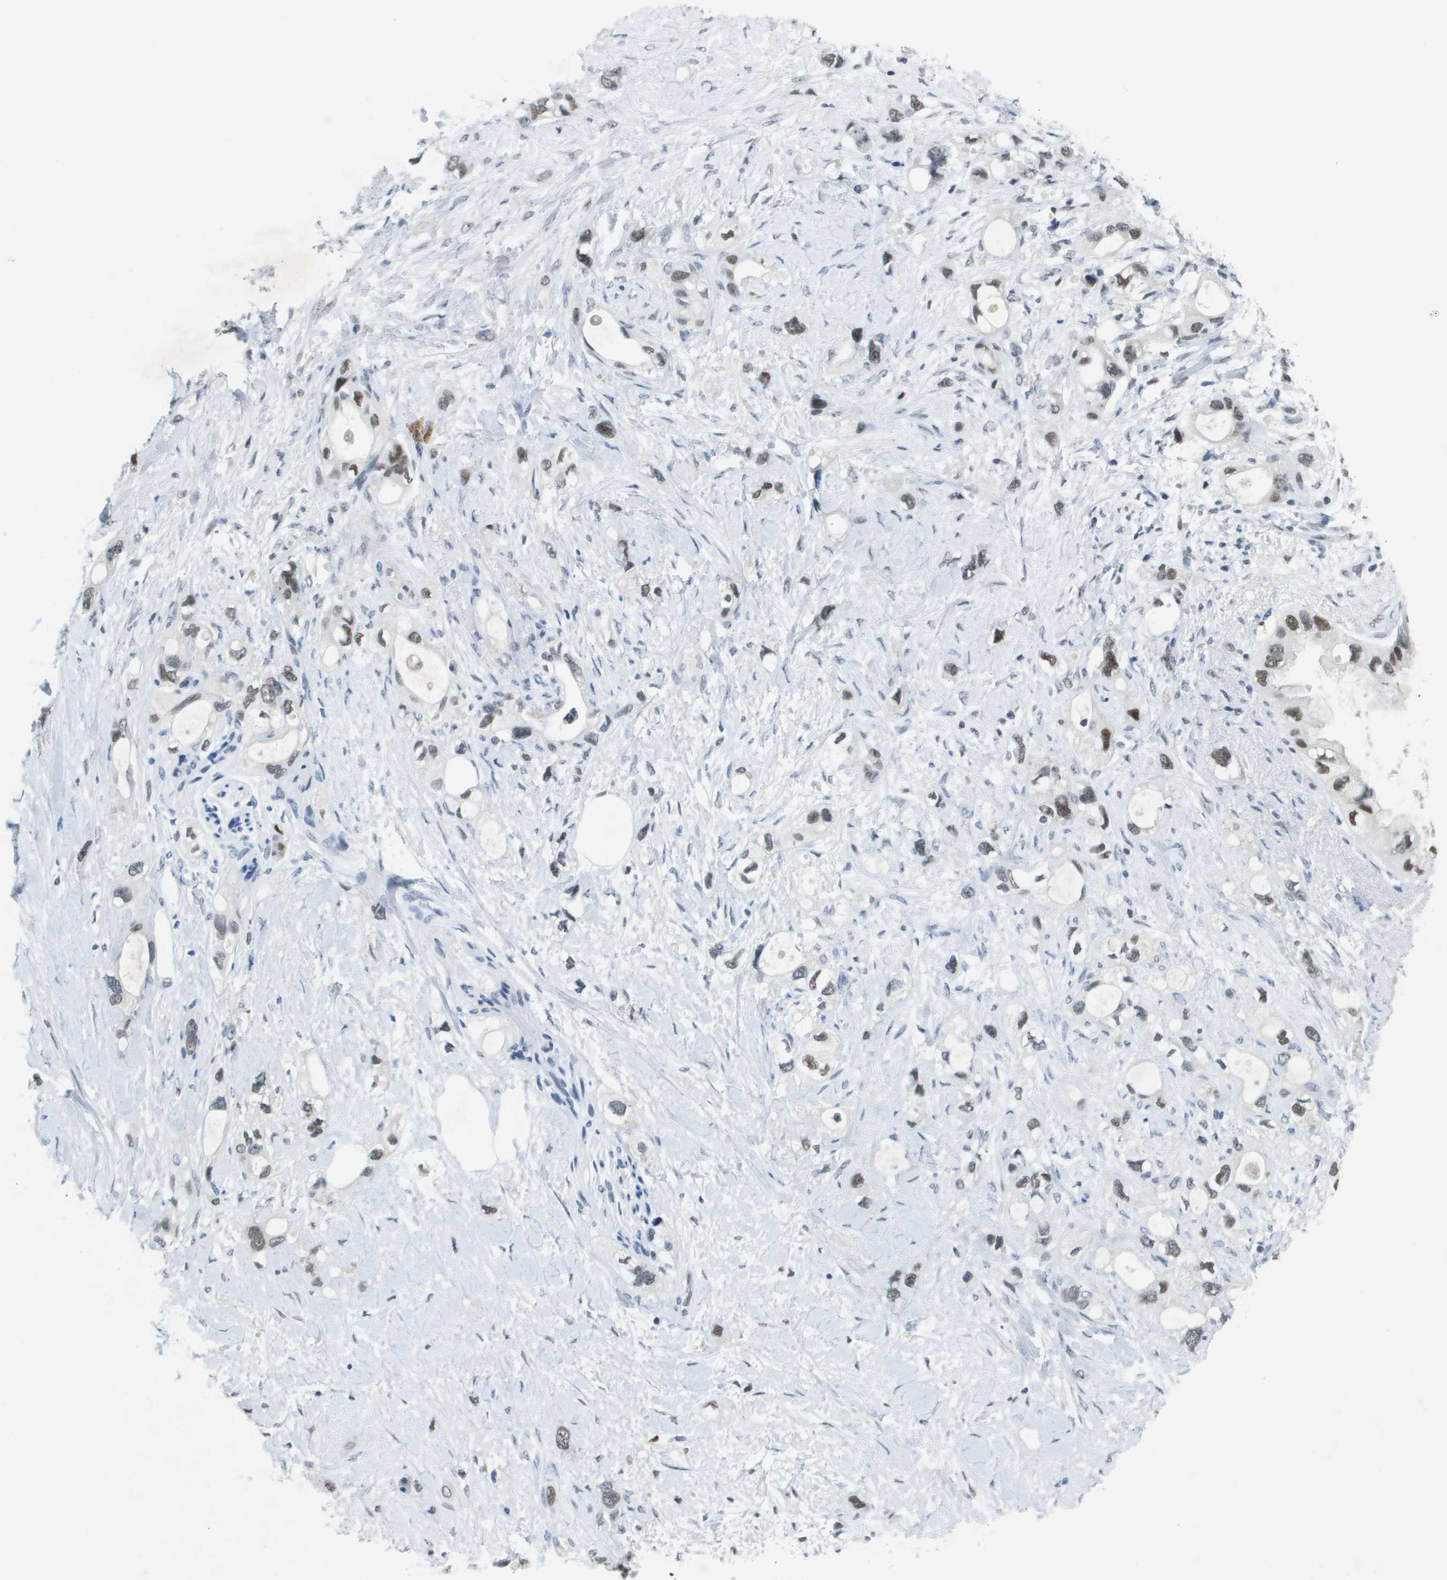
{"staining": {"intensity": "moderate", "quantity": ">75%", "location": "nuclear"}, "tissue": "pancreatic cancer", "cell_type": "Tumor cells", "image_type": "cancer", "snomed": [{"axis": "morphology", "description": "Adenocarcinoma, NOS"}, {"axis": "topography", "description": "Pancreas"}], "caption": "Pancreatic cancer (adenocarcinoma) tissue demonstrates moderate nuclear expression in approximately >75% of tumor cells, visualized by immunohistochemistry. (DAB (3,3'-diaminobenzidine) IHC, brown staining for protein, blue staining for nuclei).", "gene": "TP53RK", "patient": {"sex": "female", "age": 56}}